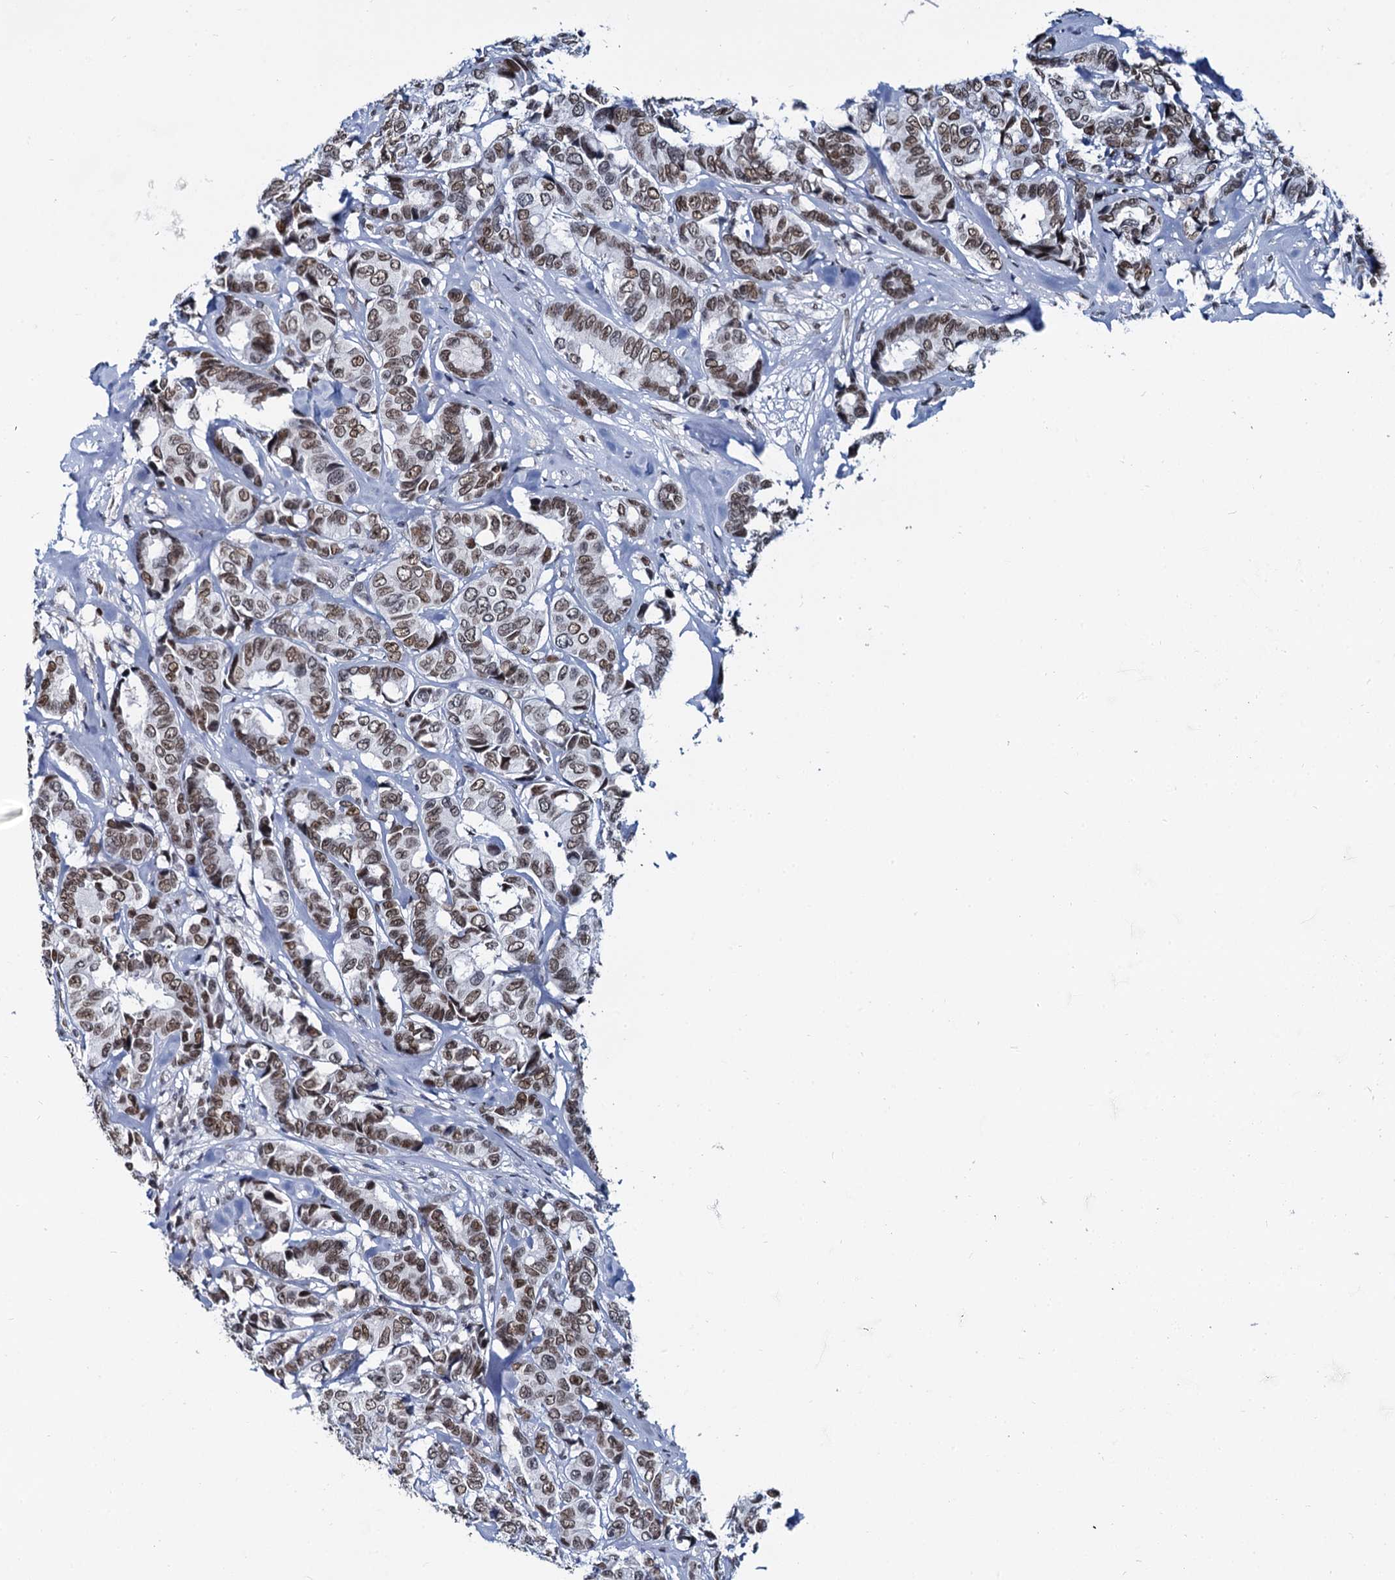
{"staining": {"intensity": "moderate", "quantity": ">75%", "location": "nuclear"}, "tissue": "breast cancer", "cell_type": "Tumor cells", "image_type": "cancer", "snomed": [{"axis": "morphology", "description": "Duct carcinoma"}, {"axis": "topography", "description": "Breast"}], "caption": "This photomicrograph demonstrates IHC staining of human breast intraductal carcinoma, with medium moderate nuclear positivity in about >75% of tumor cells.", "gene": "CMAS", "patient": {"sex": "female", "age": 87}}